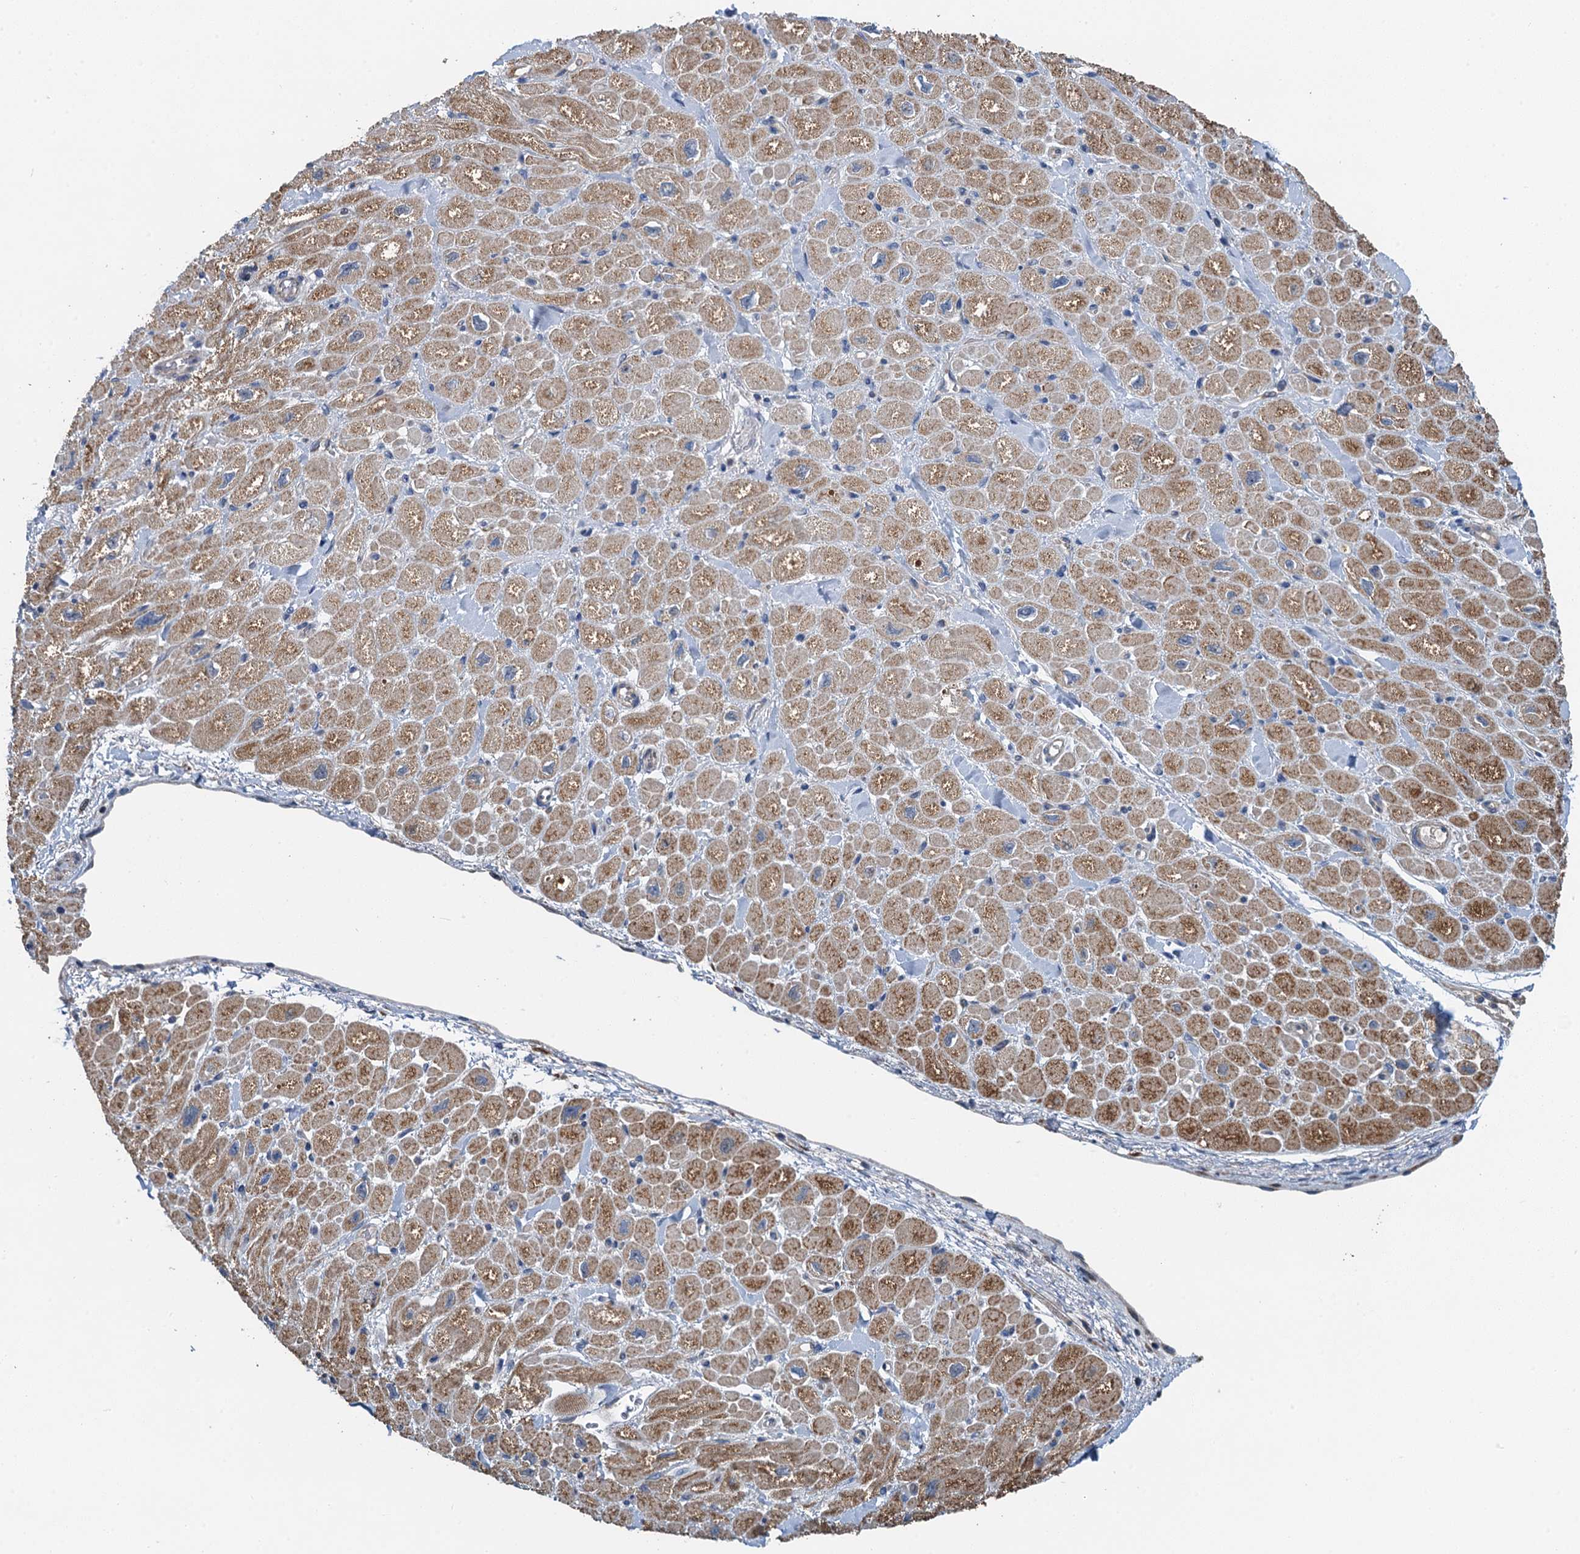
{"staining": {"intensity": "moderate", "quantity": "25%-75%", "location": "cytoplasmic/membranous"}, "tissue": "heart muscle", "cell_type": "Cardiomyocytes", "image_type": "normal", "snomed": [{"axis": "morphology", "description": "Normal tissue, NOS"}, {"axis": "topography", "description": "Heart"}], "caption": "This photomicrograph exhibits IHC staining of unremarkable human heart muscle, with medium moderate cytoplasmic/membranous positivity in about 25%-75% of cardiomyocytes.", "gene": "ZNF606", "patient": {"sex": "male", "age": 65}}